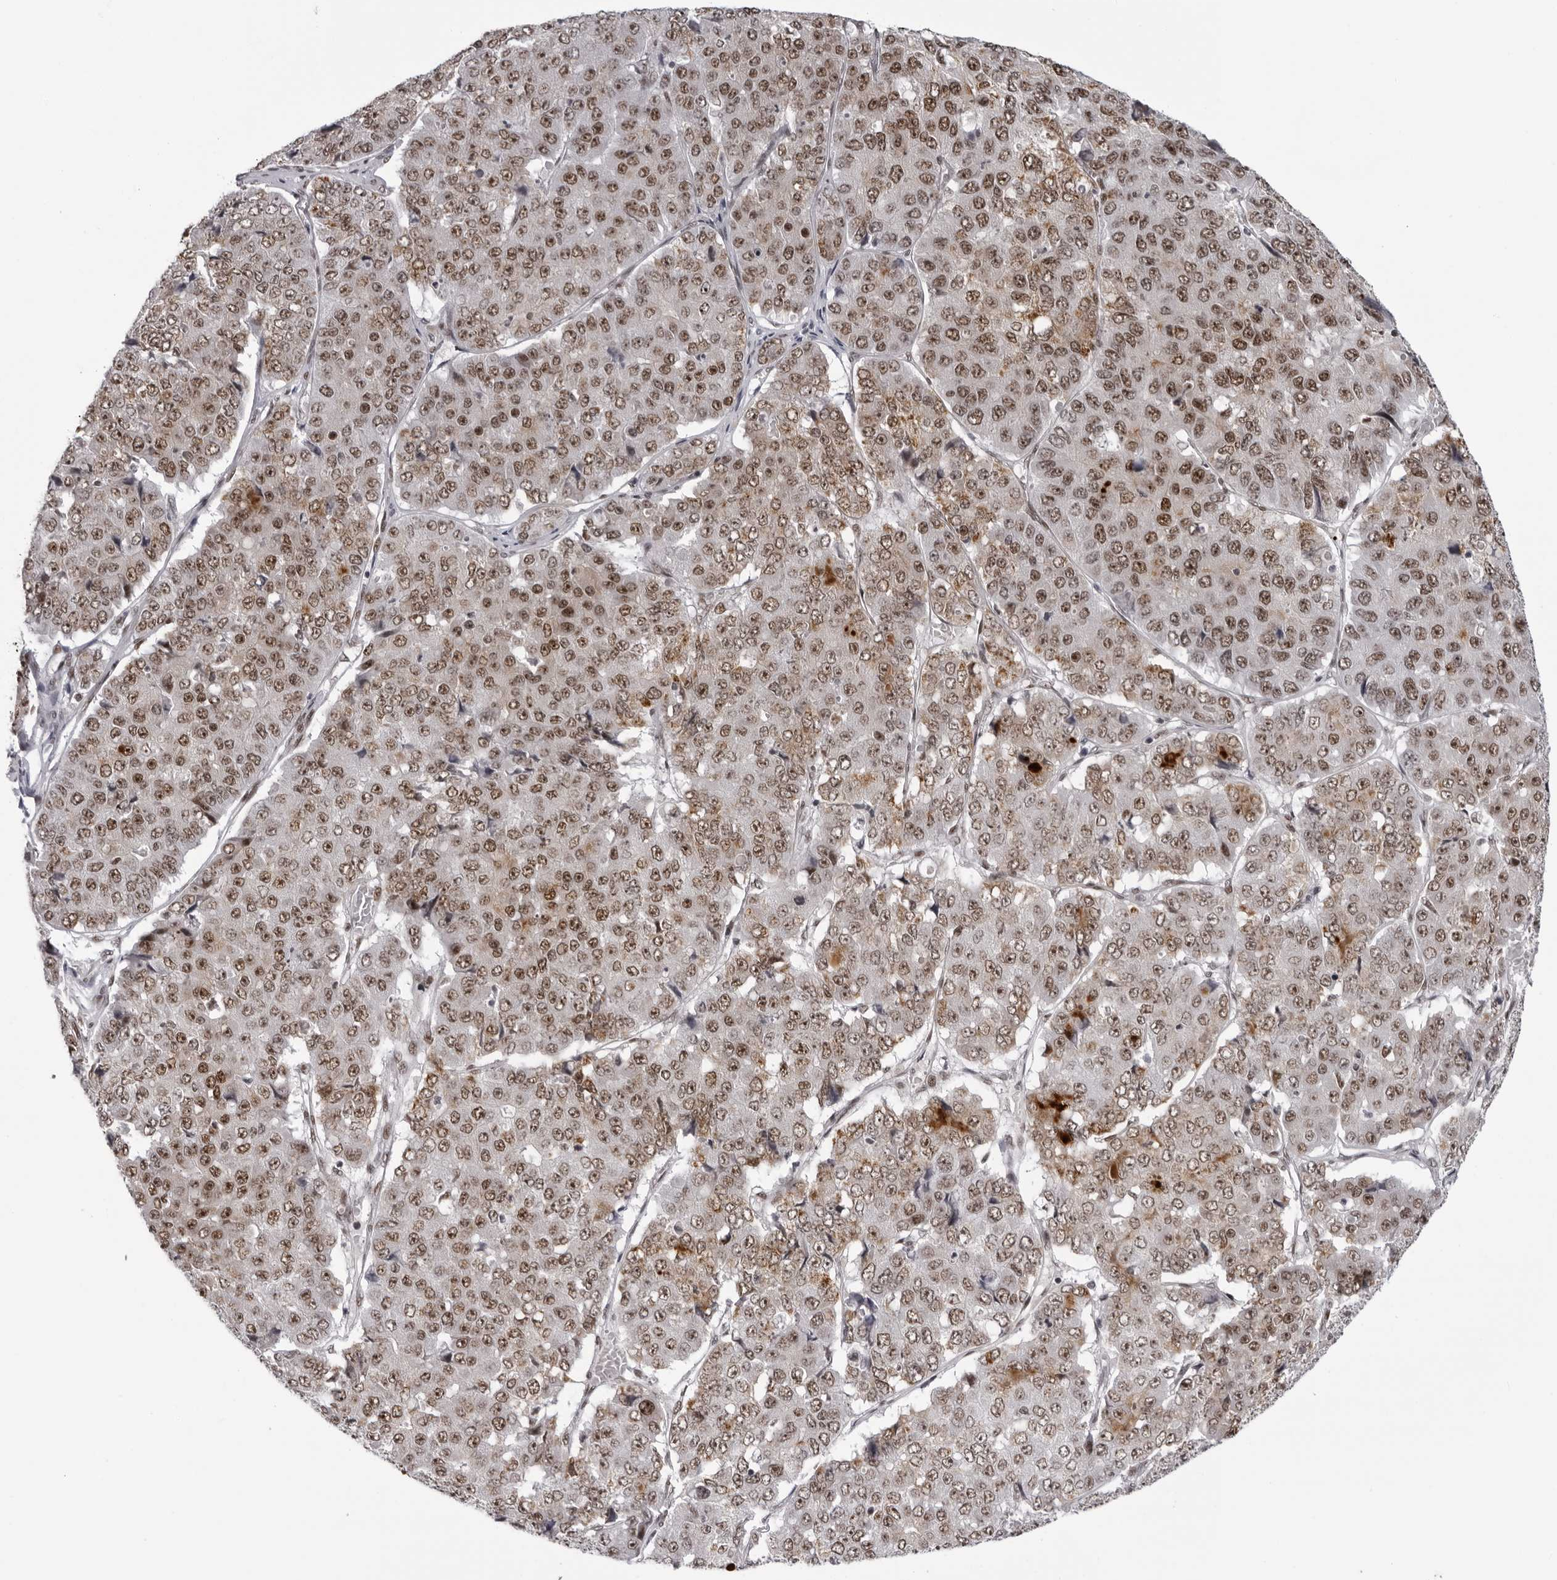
{"staining": {"intensity": "moderate", "quantity": ">75%", "location": "nuclear"}, "tissue": "pancreatic cancer", "cell_type": "Tumor cells", "image_type": "cancer", "snomed": [{"axis": "morphology", "description": "Adenocarcinoma, NOS"}, {"axis": "topography", "description": "Pancreas"}], "caption": "Tumor cells exhibit medium levels of moderate nuclear positivity in about >75% of cells in pancreatic cancer. Immunohistochemistry stains the protein in brown and the nuclei are stained blue.", "gene": "HEXIM2", "patient": {"sex": "male", "age": 50}}